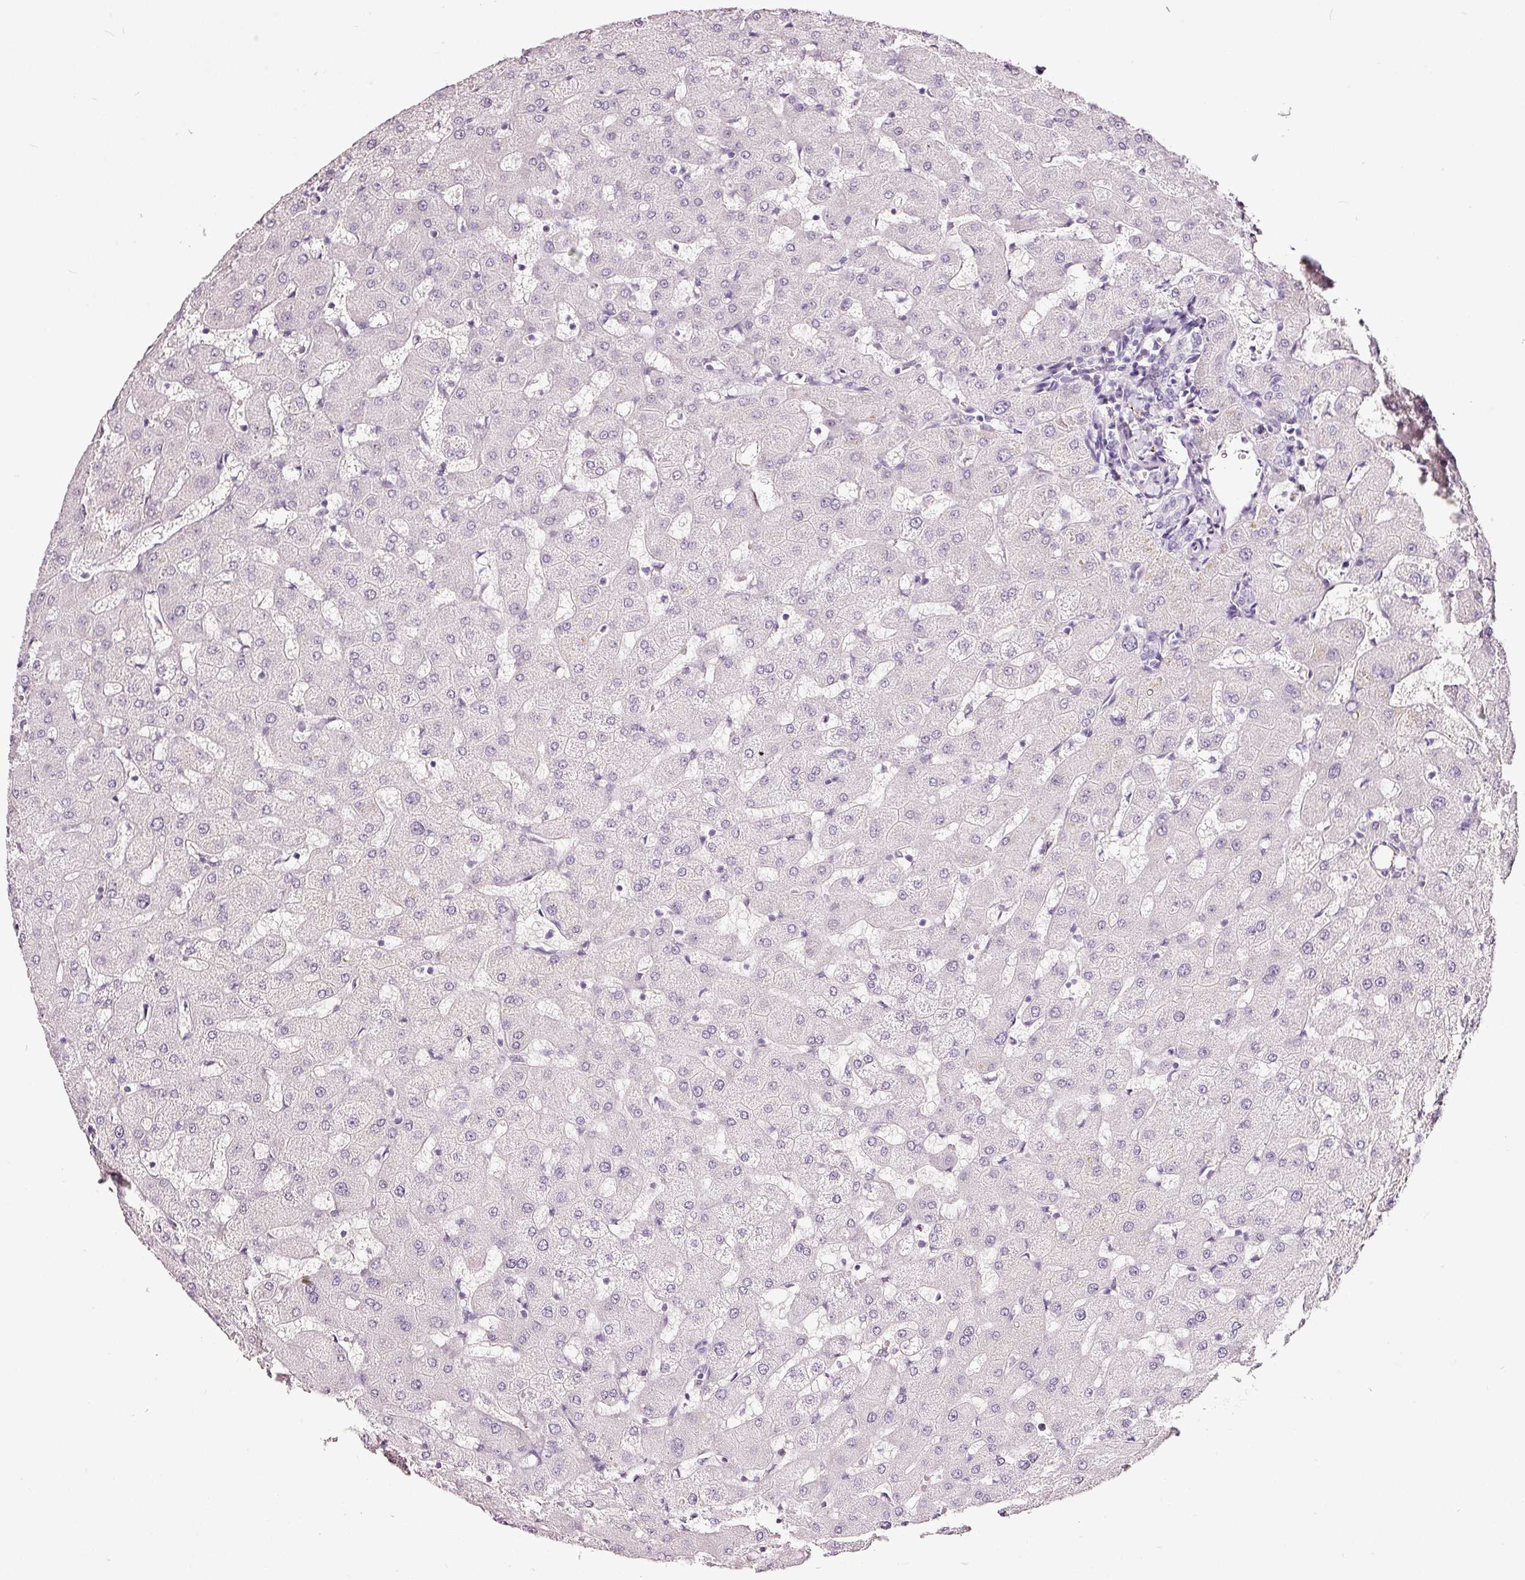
{"staining": {"intensity": "negative", "quantity": "none", "location": "none"}, "tissue": "liver", "cell_type": "Cholangiocytes", "image_type": "normal", "snomed": [{"axis": "morphology", "description": "Normal tissue, NOS"}, {"axis": "topography", "description": "Liver"}], "caption": "IHC of unremarkable liver shows no expression in cholangiocytes.", "gene": "LAMP3", "patient": {"sex": "female", "age": 63}}